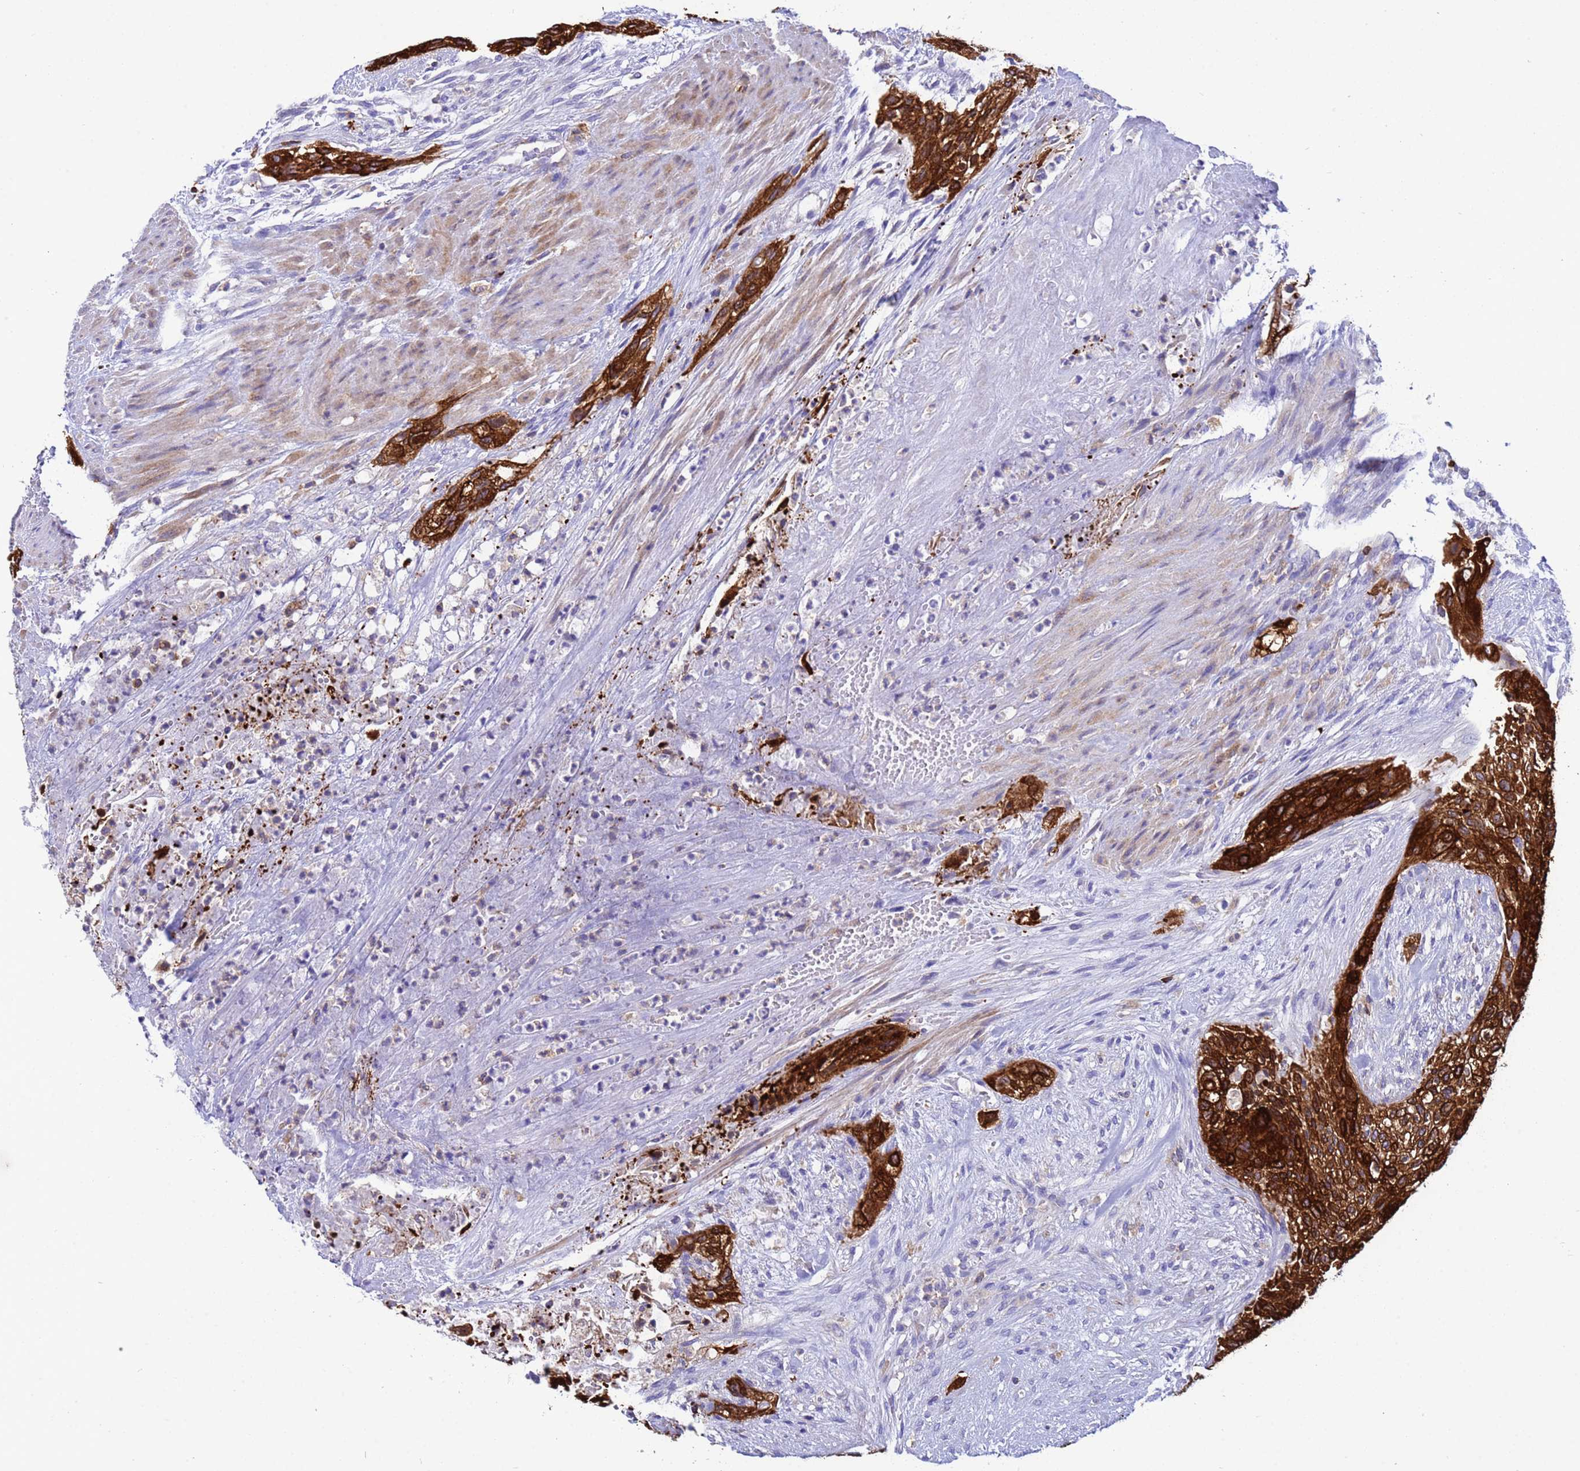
{"staining": {"intensity": "strong", "quantity": ">75%", "location": "cytoplasmic/membranous"}, "tissue": "urothelial cancer", "cell_type": "Tumor cells", "image_type": "cancer", "snomed": [{"axis": "morphology", "description": "Urothelial carcinoma, High grade"}, {"axis": "topography", "description": "Urinary bladder"}], "caption": "Tumor cells demonstrate high levels of strong cytoplasmic/membranous positivity in approximately >75% of cells in urothelial carcinoma (high-grade).", "gene": "EZR", "patient": {"sex": "male", "age": 35}}